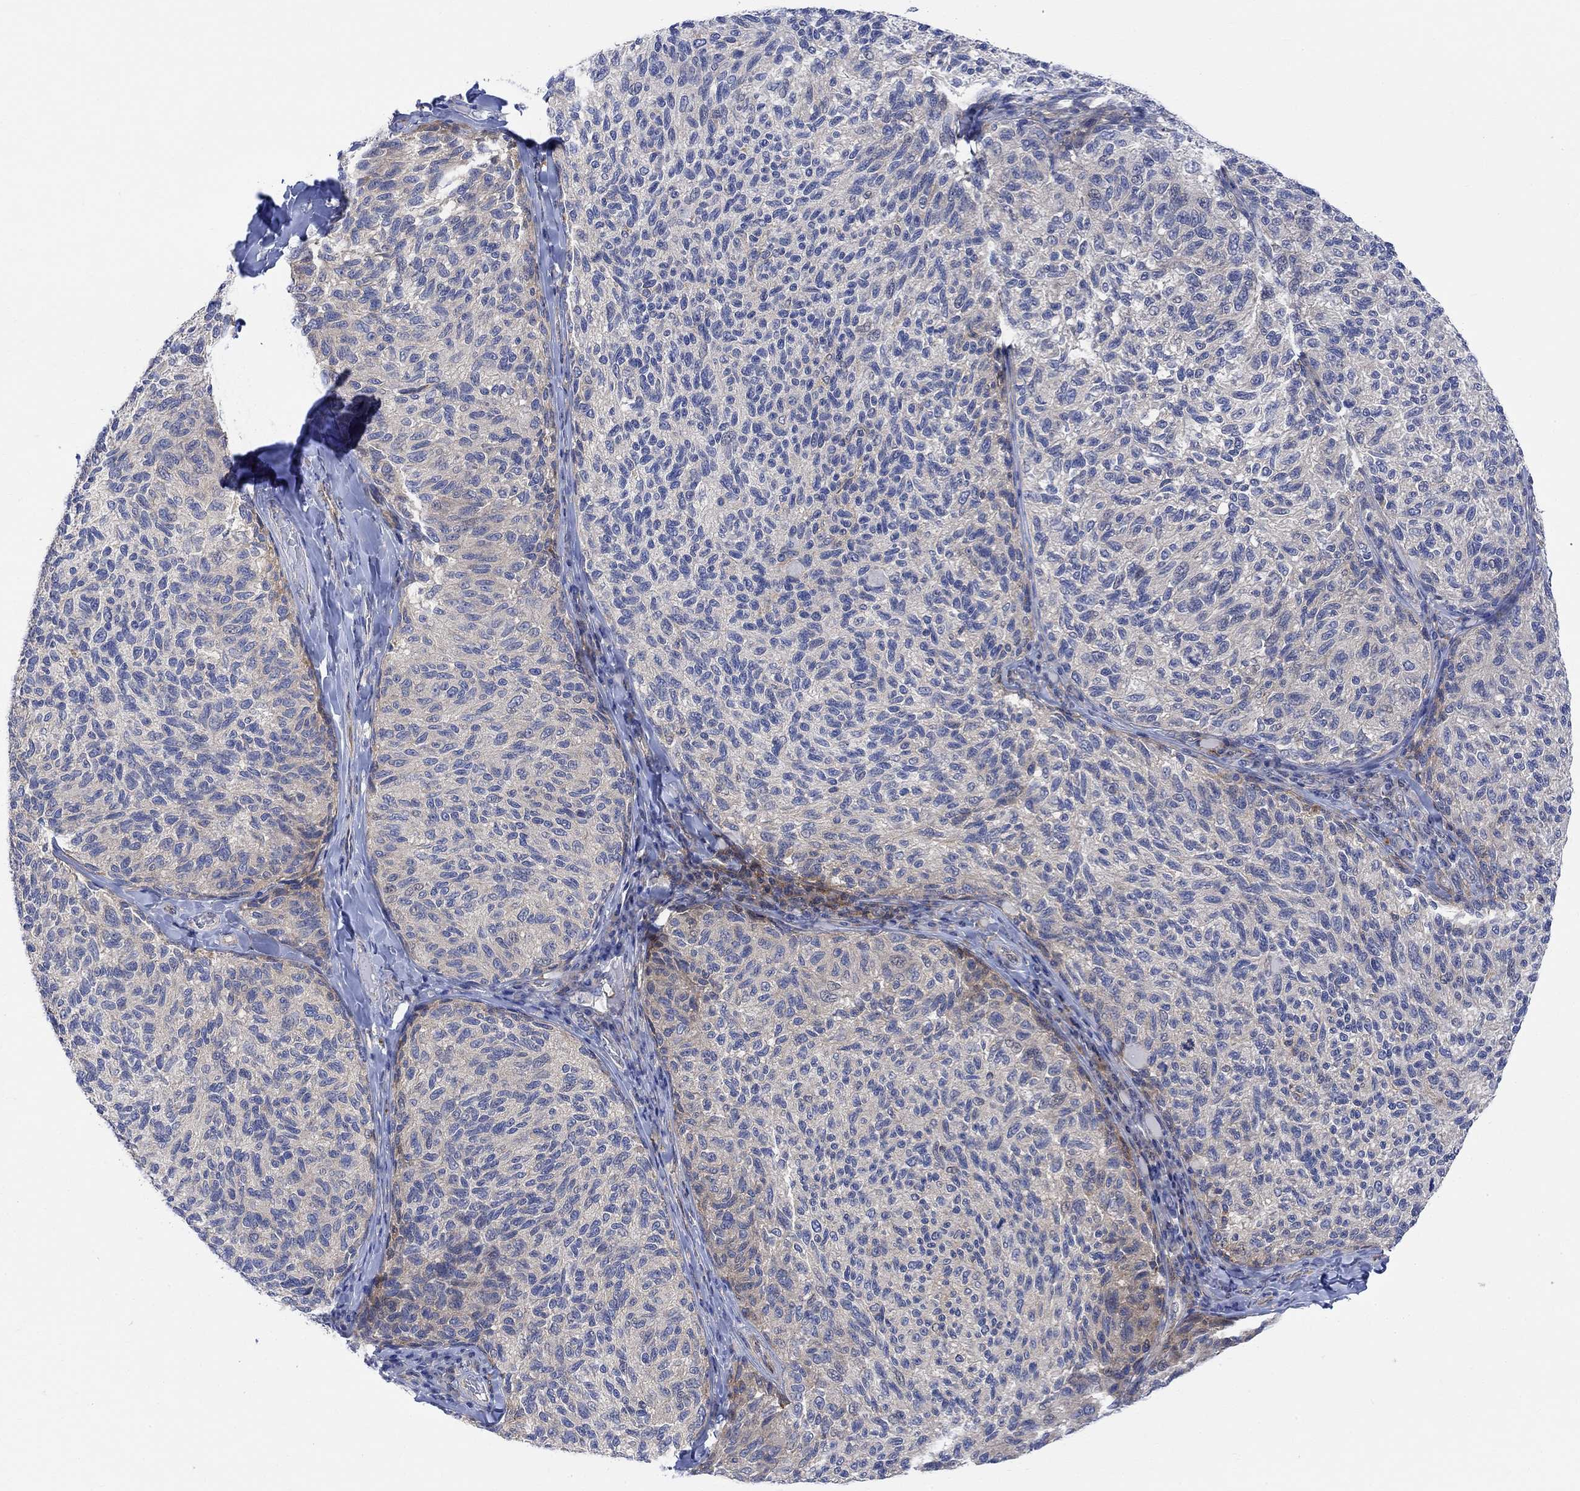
{"staining": {"intensity": "negative", "quantity": "none", "location": "none"}, "tissue": "melanoma", "cell_type": "Tumor cells", "image_type": "cancer", "snomed": [{"axis": "morphology", "description": "Malignant melanoma, NOS"}, {"axis": "topography", "description": "Skin"}], "caption": "DAB immunohistochemical staining of human melanoma displays no significant staining in tumor cells.", "gene": "ARSK", "patient": {"sex": "female", "age": 73}}